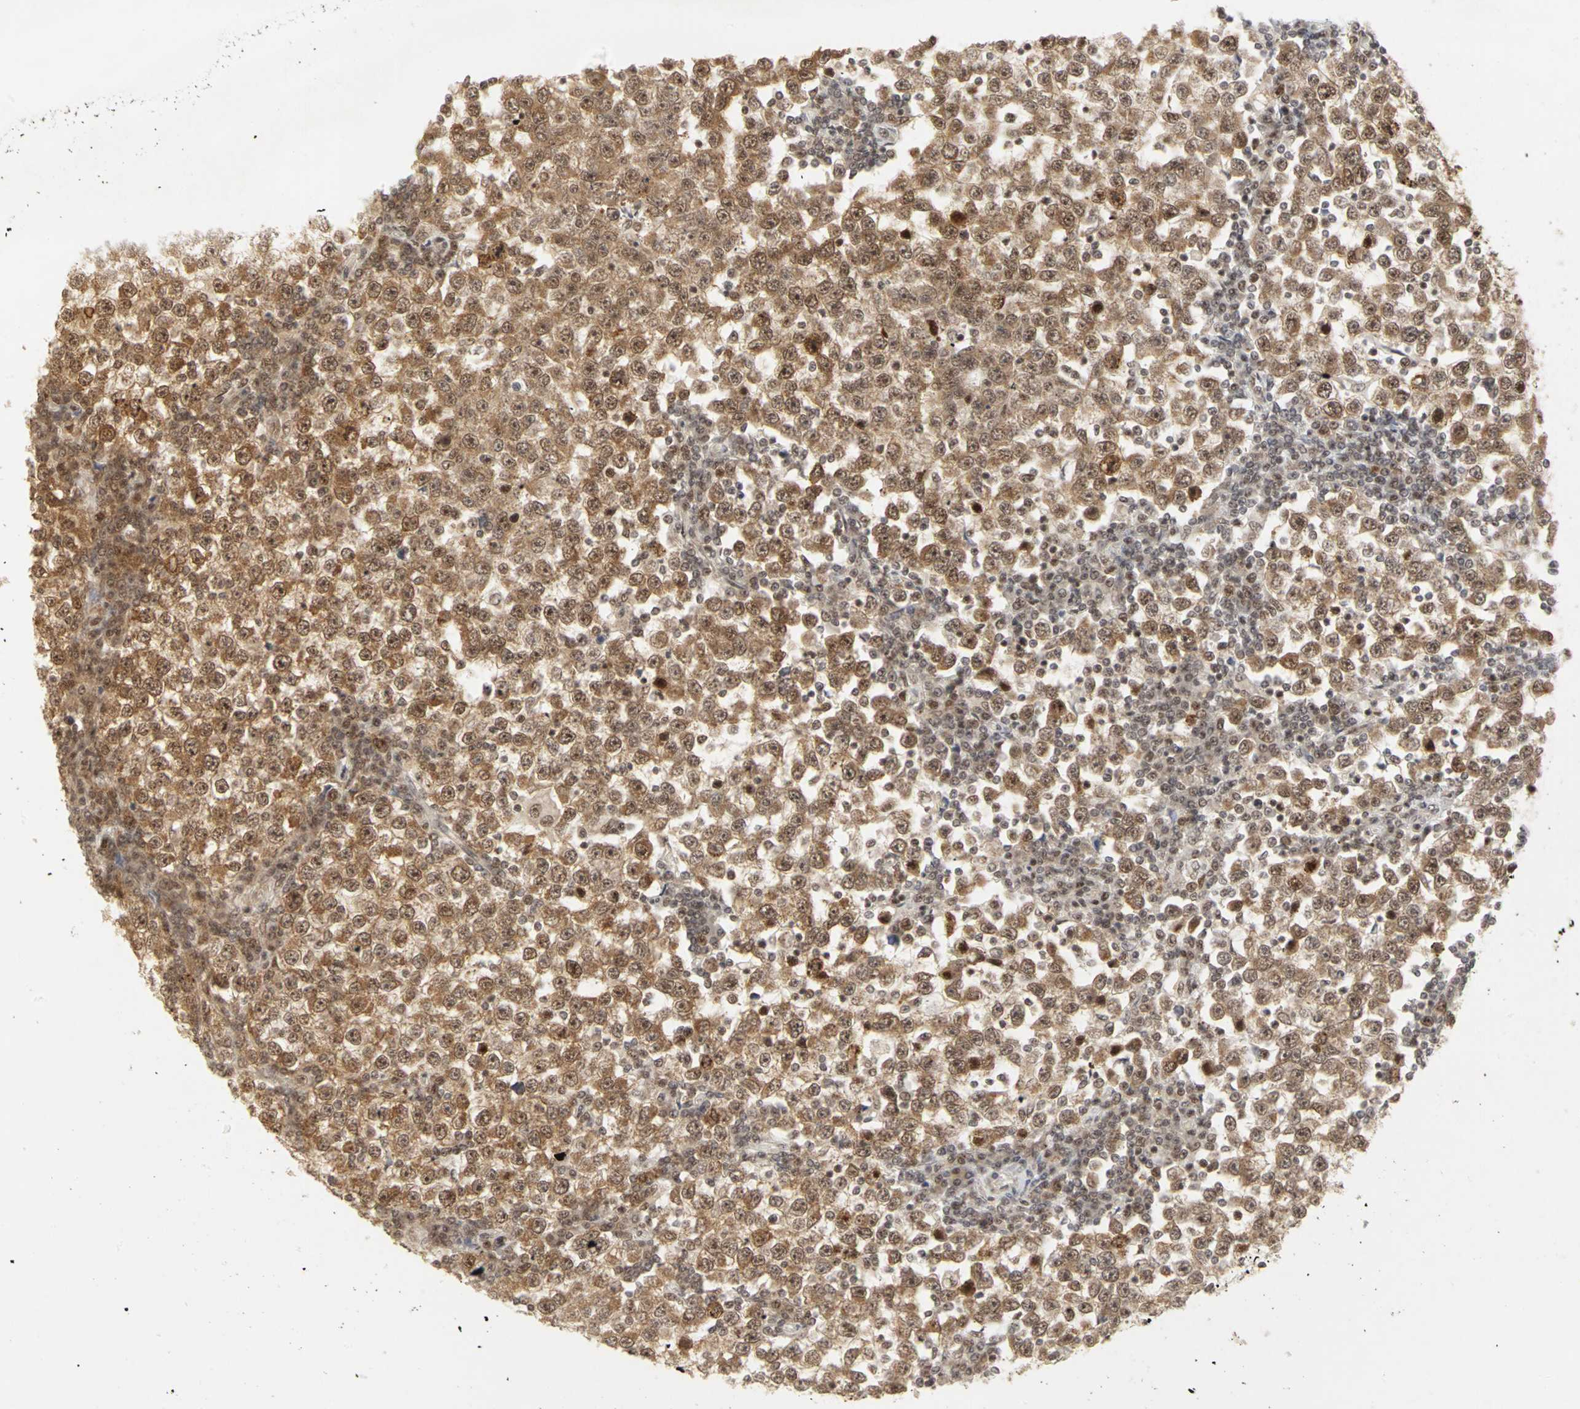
{"staining": {"intensity": "moderate", "quantity": ">75%", "location": "cytoplasmic/membranous,nuclear"}, "tissue": "testis cancer", "cell_type": "Tumor cells", "image_type": "cancer", "snomed": [{"axis": "morphology", "description": "Seminoma, NOS"}, {"axis": "topography", "description": "Testis"}], "caption": "Immunohistochemistry (DAB (3,3'-diaminobenzidine)) staining of testis seminoma displays moderate cytoplasmic/membranous and nuclear protein expression in about >75% of tumor cells.", "gene": "CSNK2B", "patient": {"sex": "male", "age": 65}}